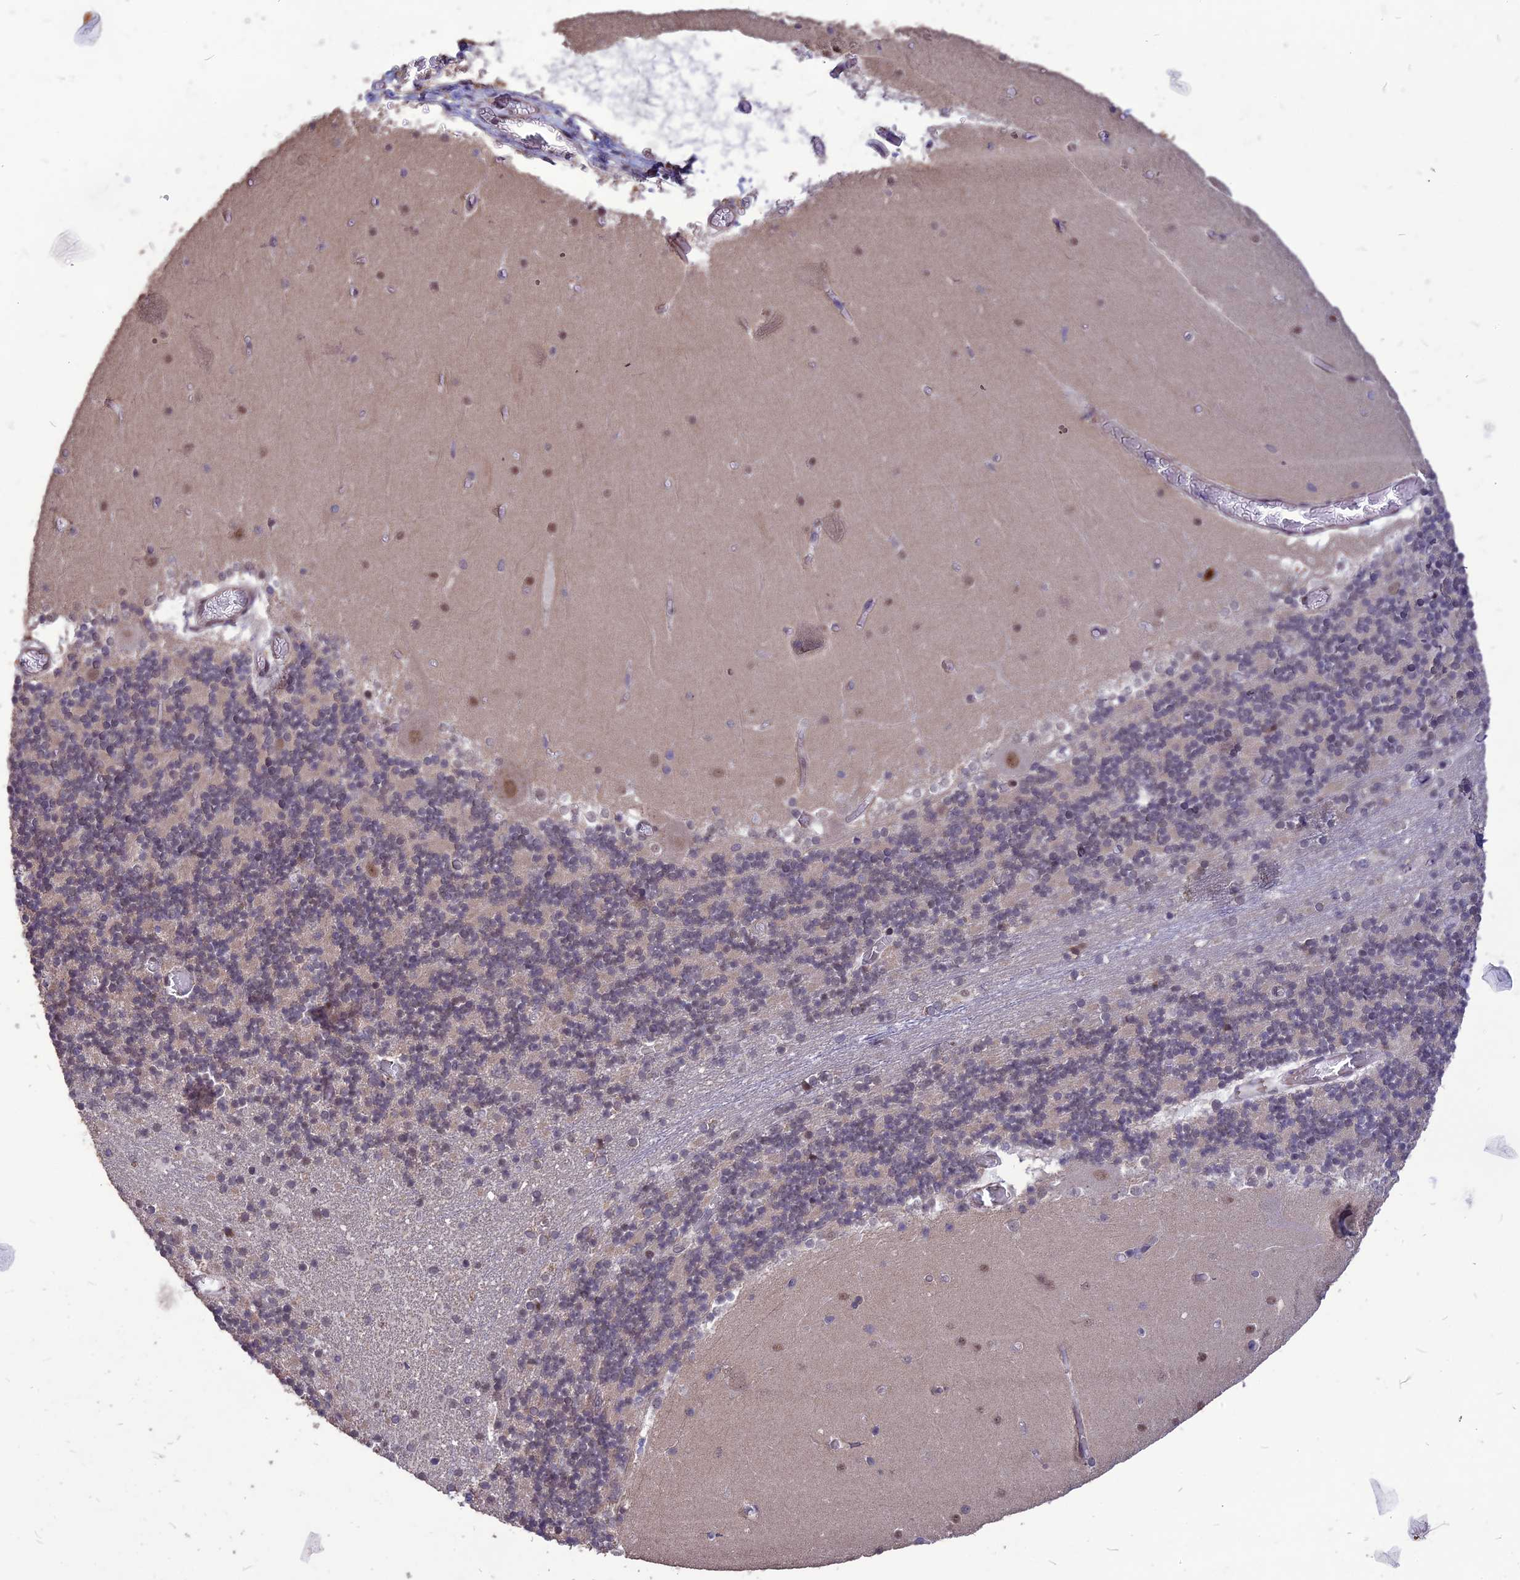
{"staining": {"intensity": "weak", "quantity": "25%-75%", "location": "nuclear"}, "tissue": "cerebellum", "cell_type": "Cells in granular layer", "image_type": "normal", "snomed": [{"axis": "morphology", "description": "Normal tissue, NOS"}, {"axis": "topography", "description": "Cerebellum"}], "caption": "Cells in granular layer display low levels of weak nuclear expression in about 25%-75% of cells in benign human cerebellum. The protein is stained brown, and the nuclei are stained in blue (DAB IHC with brightfield microscopy, high magnification).", "gene": "DIS3", "patient": {"sex": "female", "age": 28}}